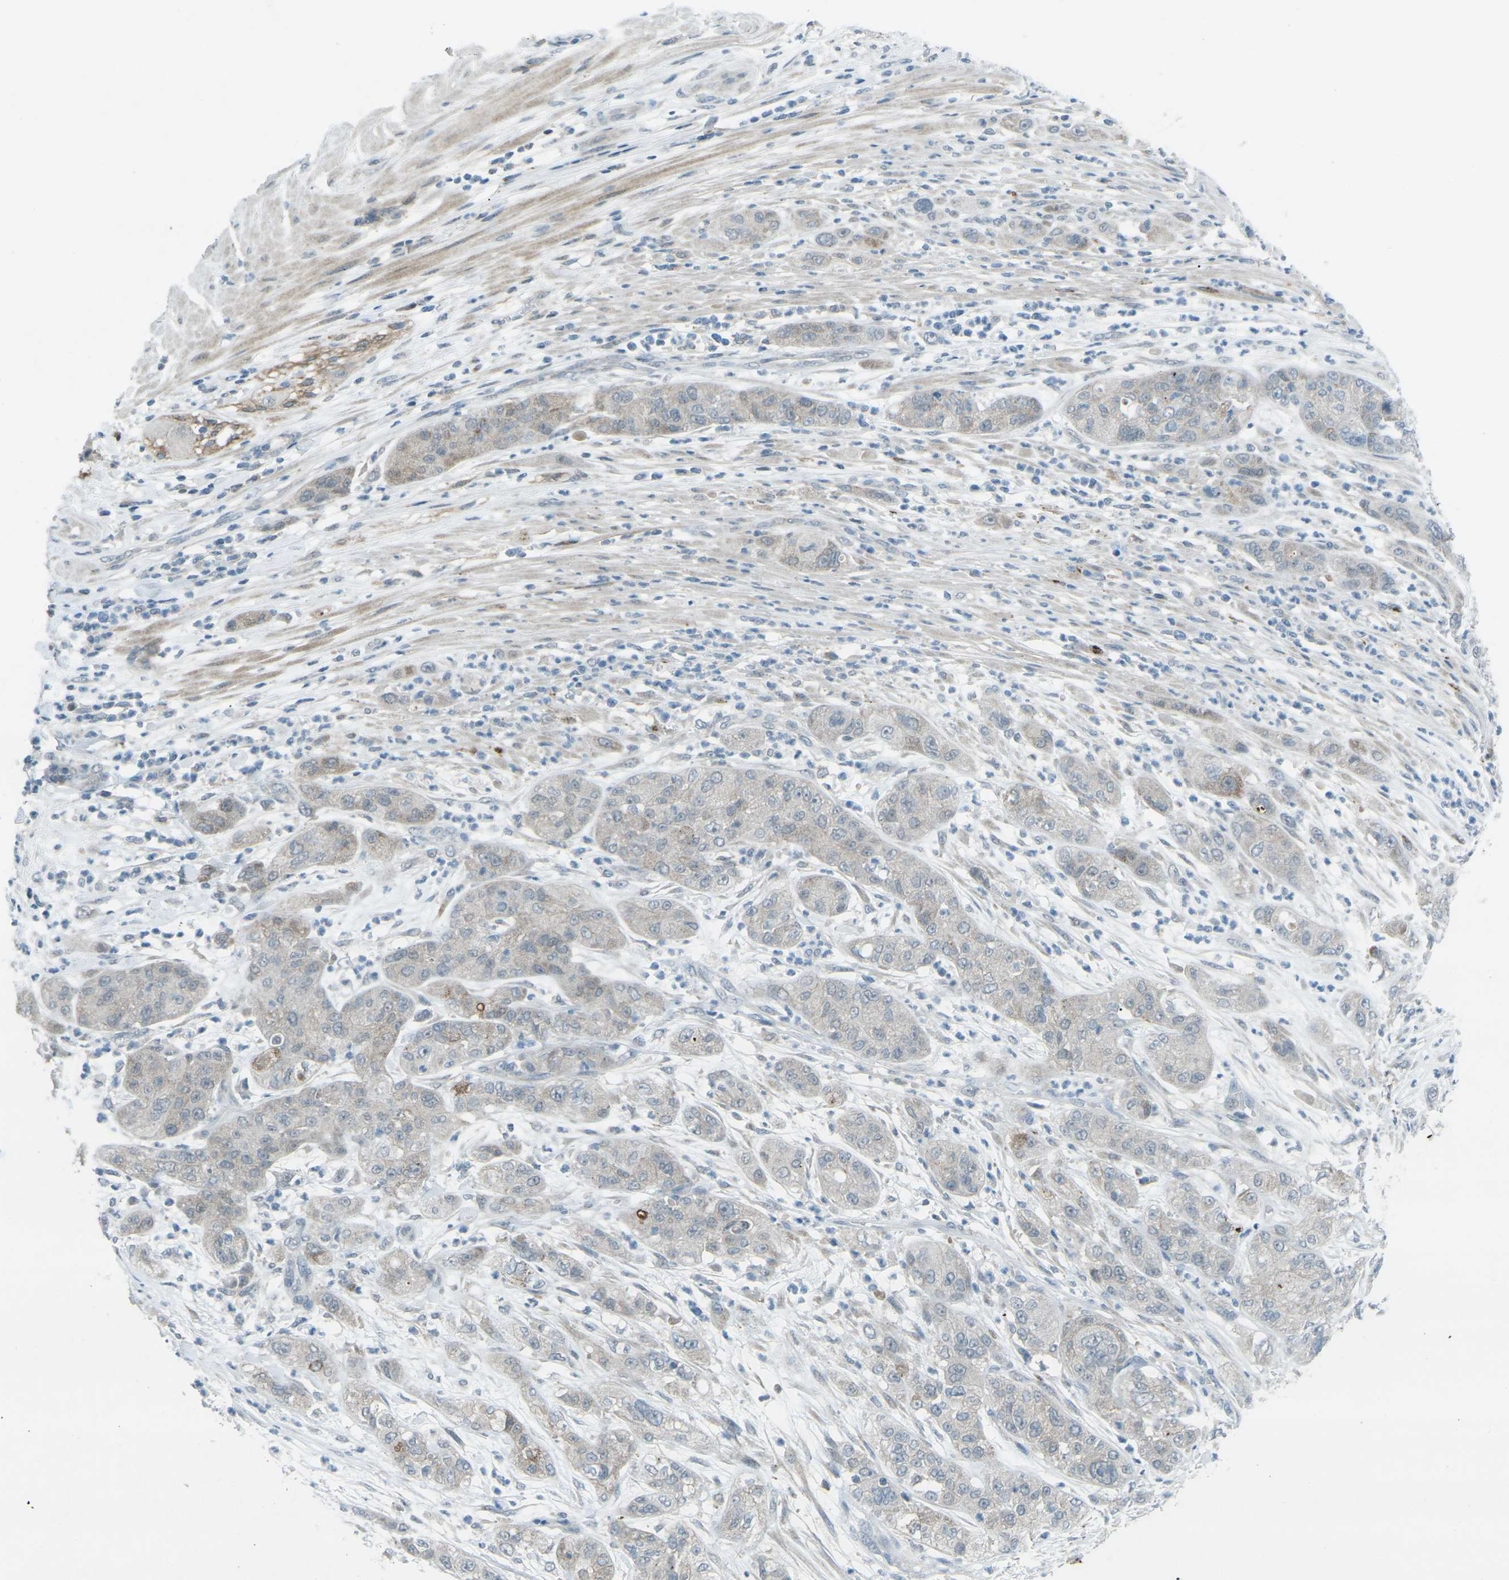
{"staining": {"intensity": "weak", "quantity": "25%-75%", "location": "cytoplasmic/membranous"}, "tissue": "pancreatic cancer", "cell_type": "Tumor cells", "image_type": "cancer", "snomed": [{"axis": "morphology", "description": "Adenocarcinoma, NOS"}, {"axis": "topography", "description": "Pancreas"}], "caption": "There is low levels of weak cytoplasmic/membranous positivity in tumor cells of pancreatic adenocarcinoma, as demonstrated by immunohistochemical staining (brown color).", "gene": "PRKCA", "patient": {"sex": "female", "age": 78}}